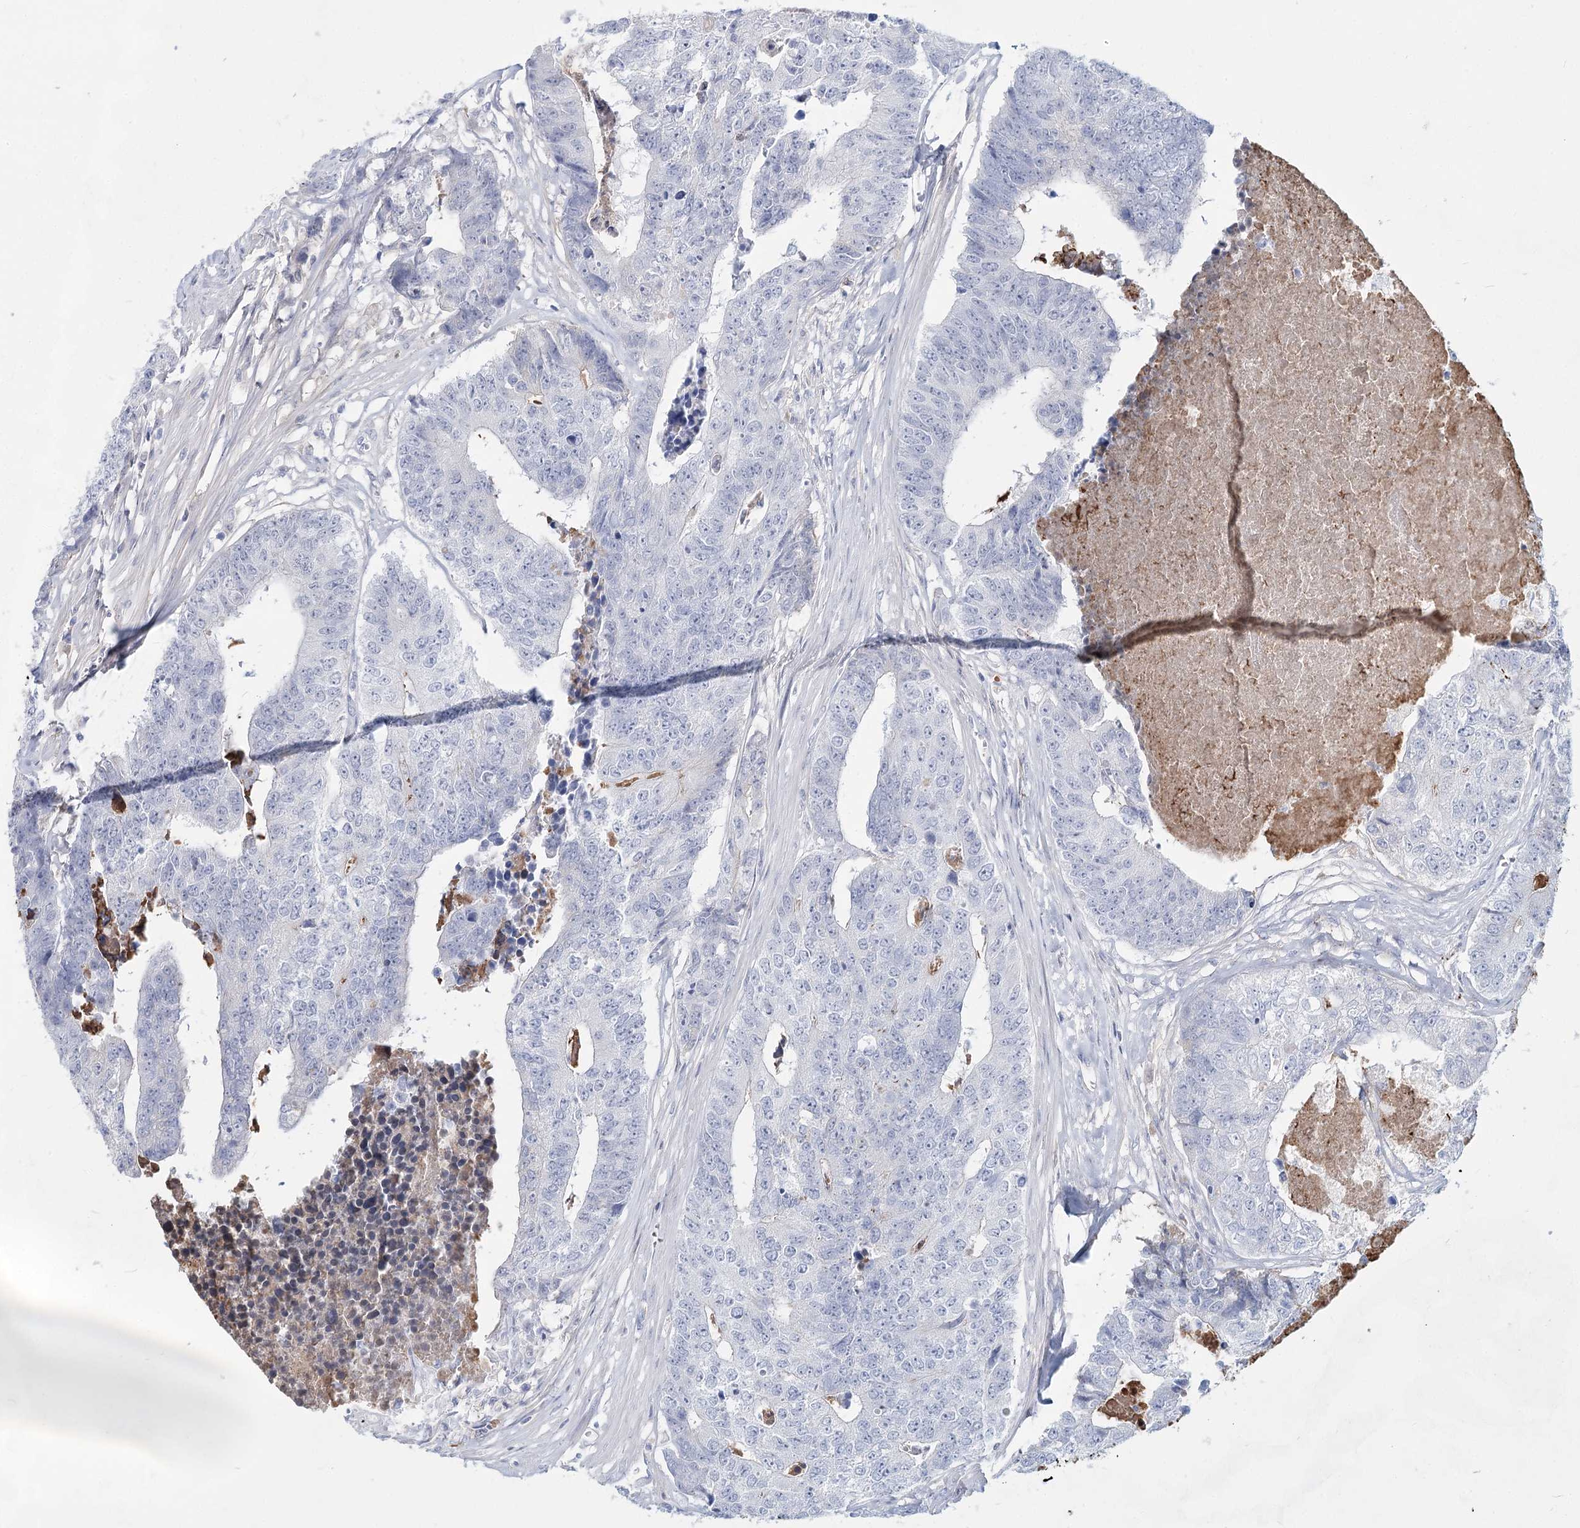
{"staining": {"intensity": "negative", "quantity": "none", "location": "none"}, "tissue": "colorectal cancer", "cell_type": "Tumor cells", "image_type": "cancer", "snomed": [{"axis": "morphology", "description": "Adenocarcinoma, NOS"}, {"axis": "topography", "description": "Colon"}], "caption": "Immunohistochemistry of human colorectal cancer (adenocarcinoma) shows no positivity in tumor cells. (DAB immunohistochemistry, high magnification).", "gene": "TASOR2", "patient": {"sex": "female", "age": 67}}